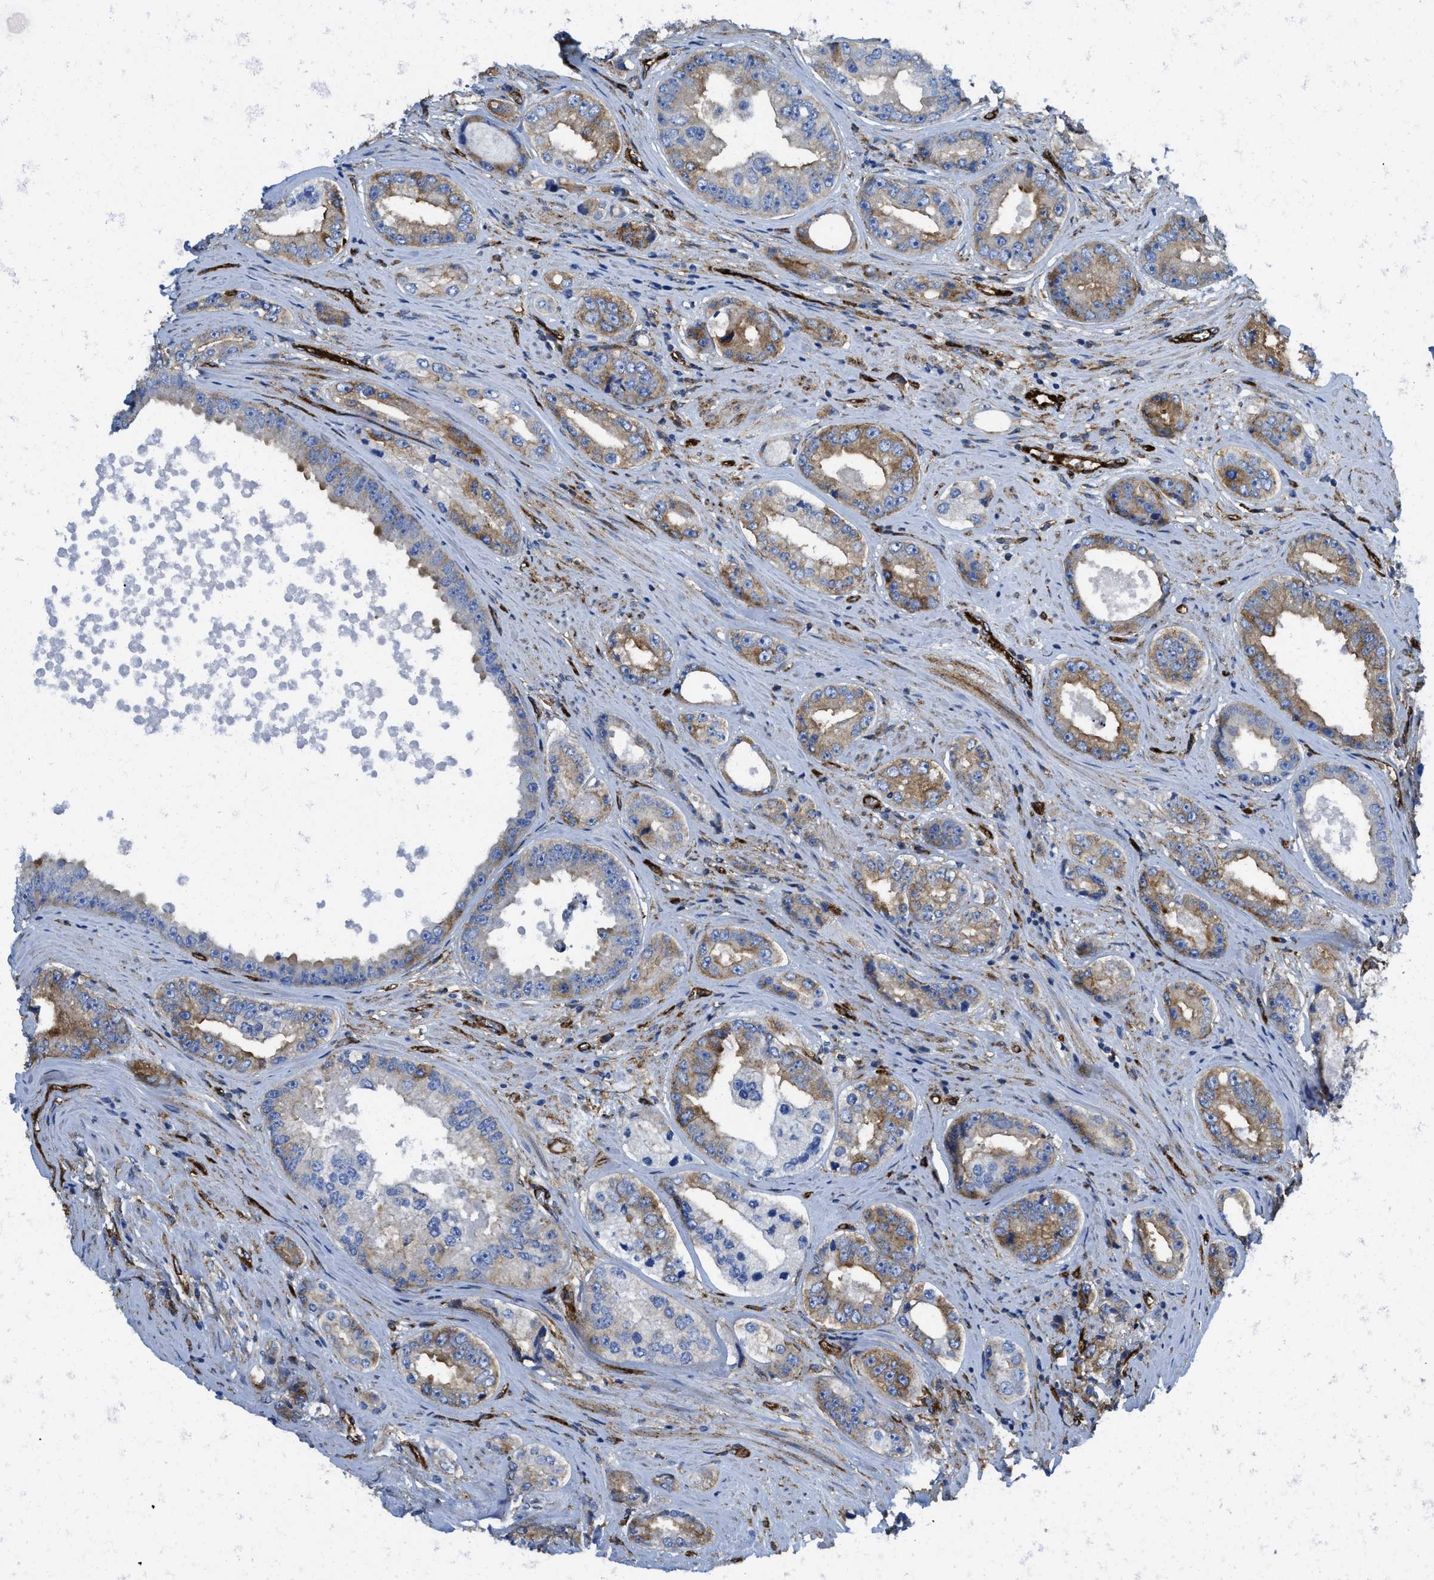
{"staining": {"intensity": "moderate", "quantity": "25%-75%", "location": "cytoplasmic/membranous"}, "tissue": "prostate cancer", "cell_type": "Tumor cells", "image_type": "cancer", "snomed": [{"axis": "morphology", "description": "Adenocarcinoma, High grade"}, {"axis": "topography", "description": "Prostate"}], "caption": "Human prostate cancer stained with a protein marker exhibits moderate staining in tumor cells.", "gene": "HIP1", "patient": {"sex": "male", "age": 61}}